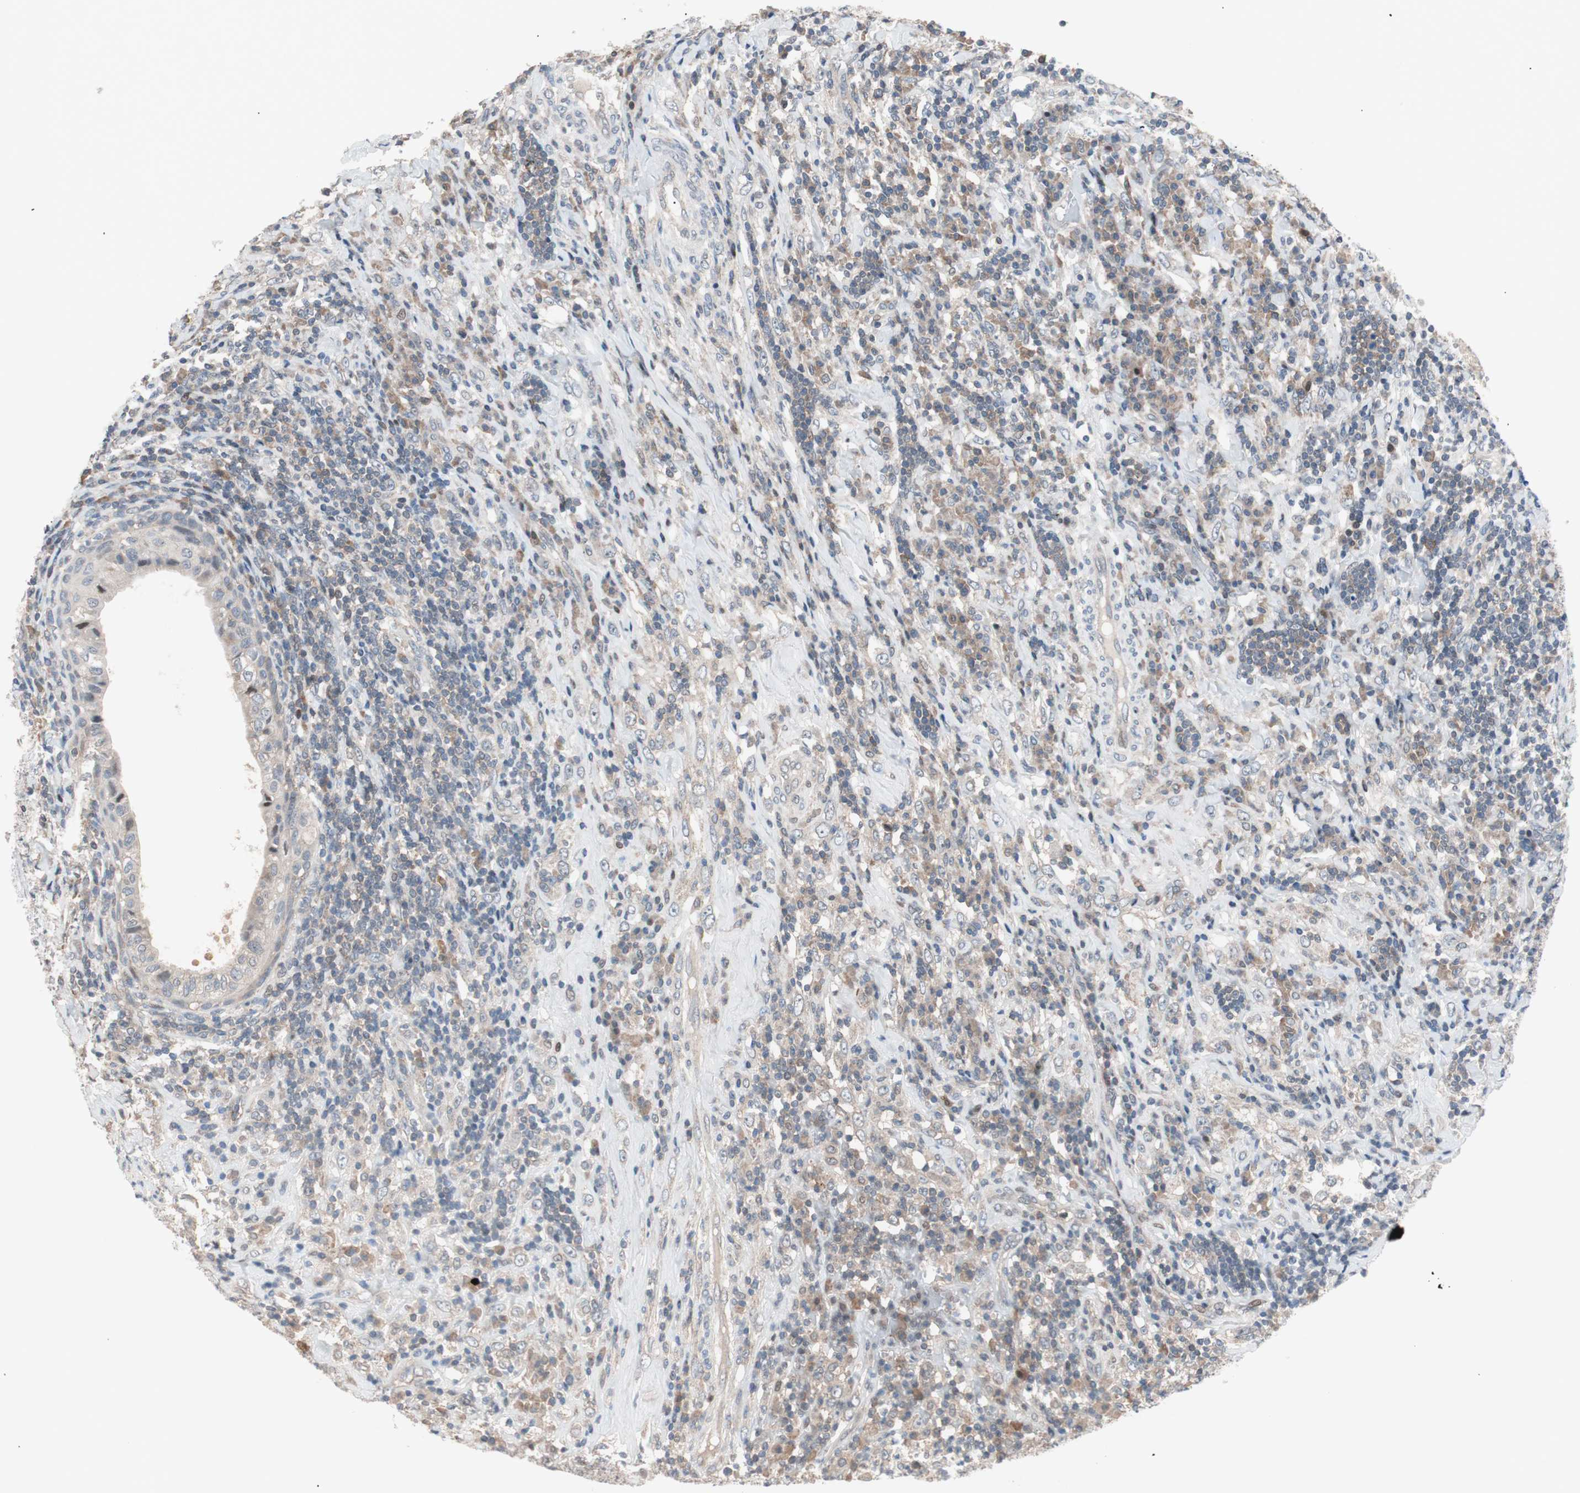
{"staining": {"intensity": "weak", "quantity": ">75%", "location": "cytoplasmic/membranous"}, "tissue": "testis cancer", "cell_type": "Tumor cells", "image_type": "cancer", "snomed": [{"axis": "morphology", "description": "Necrosis, NOS"}, {"axis": "morphology", "description": "Carcinoma, Embryonal, NOS"}, {"axis": "topography", "description": "Testis"}], "caption": "Testis embryonal carcinoma stained with immunohistochemistry displays weak cytoplasmic/membranous positivity in approximately >75% of tumor cells.", "gene": "POLH", "patient": {"sex": "male", "age": 19}}